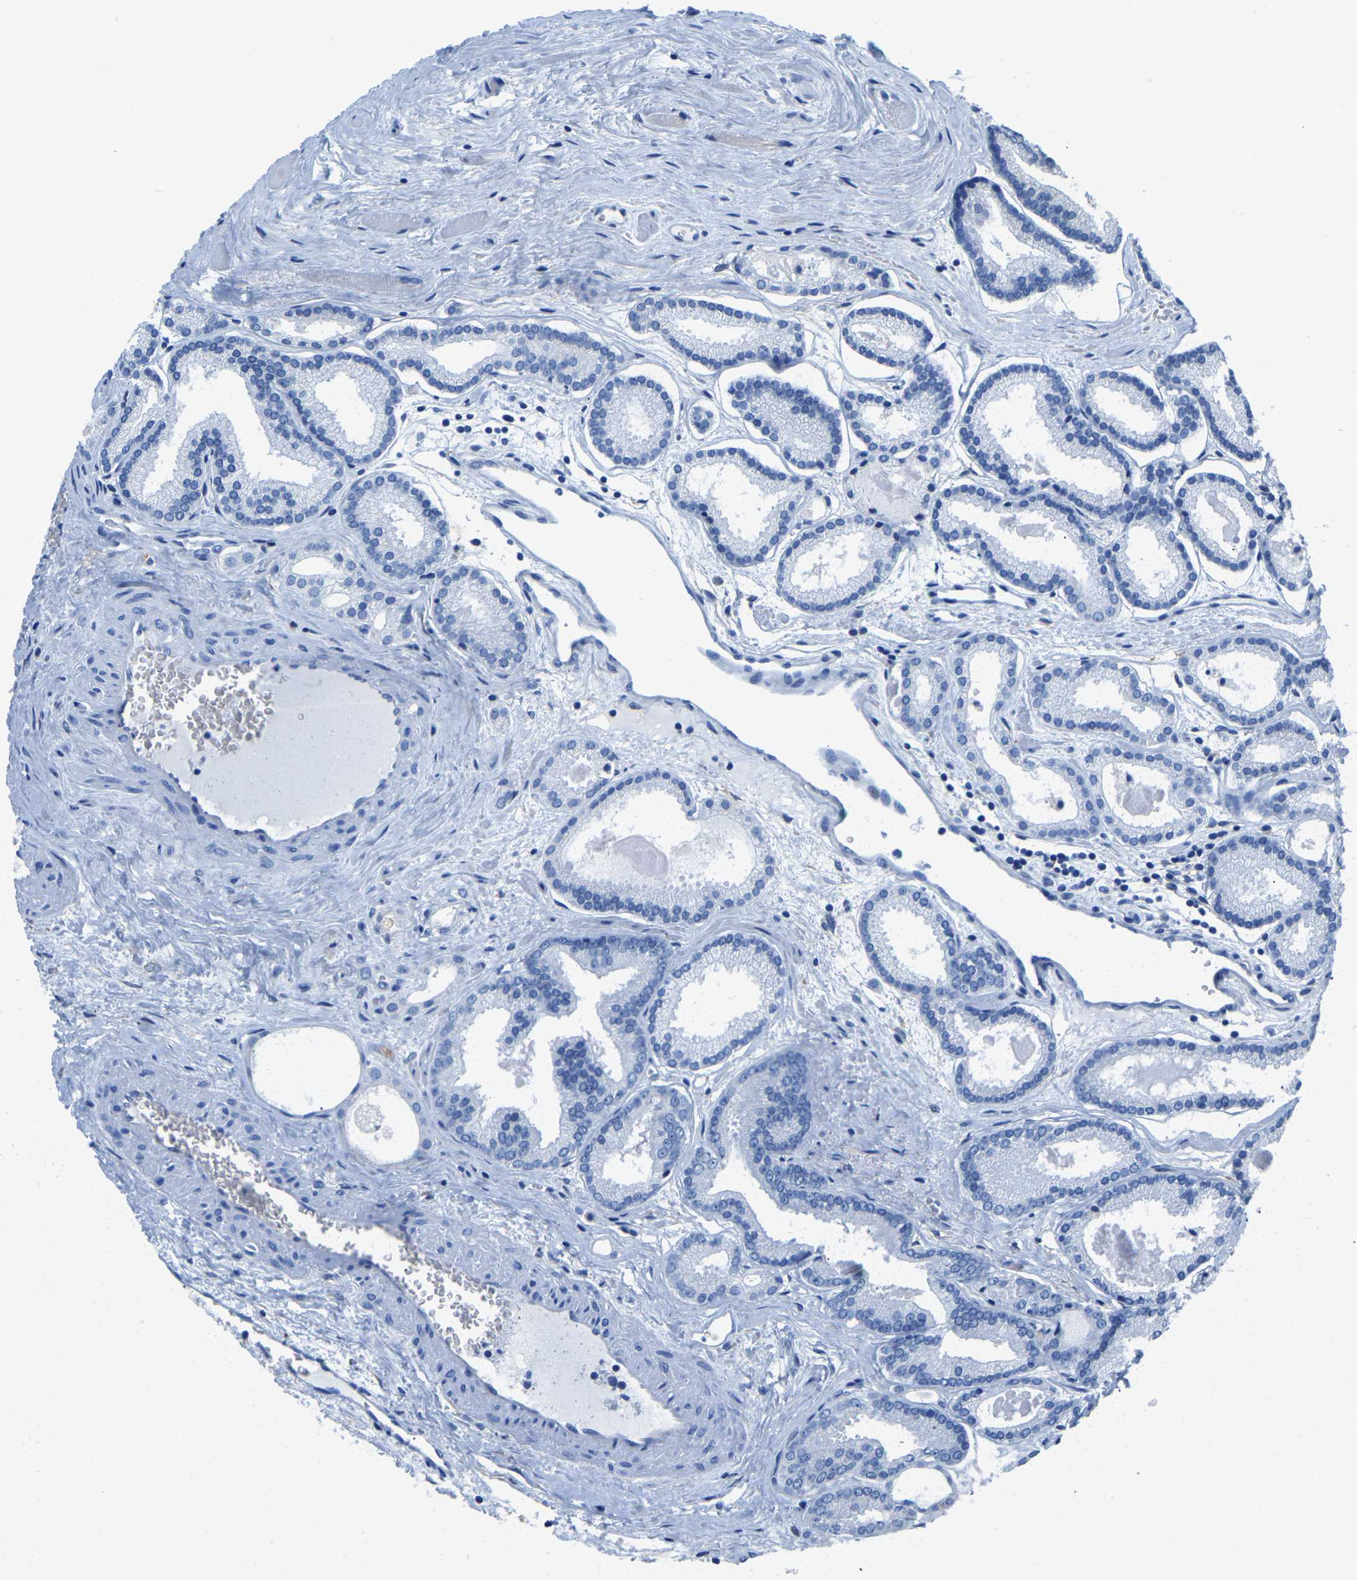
{"staining": {"intensity": "negative", "quantity": "none", "location": "none"}, "tissue": "prostate cancer", "cell_type": "Tumor cells", "image_type": "cancer", "snomed": [{"axis": "morphology", "description": "Adenocarcinoma, Low grade"}, {"axis": "topography", "description": "Prostate"}], "caption": "This is an immunohistochemistry (IHC) histopathology image of human prostate cancer (low-grade adenocarcinoma). There is no positivity in tumor cells.", "gene": "ZDHHC13", "patient": {"sex": "male", "age": 59}}